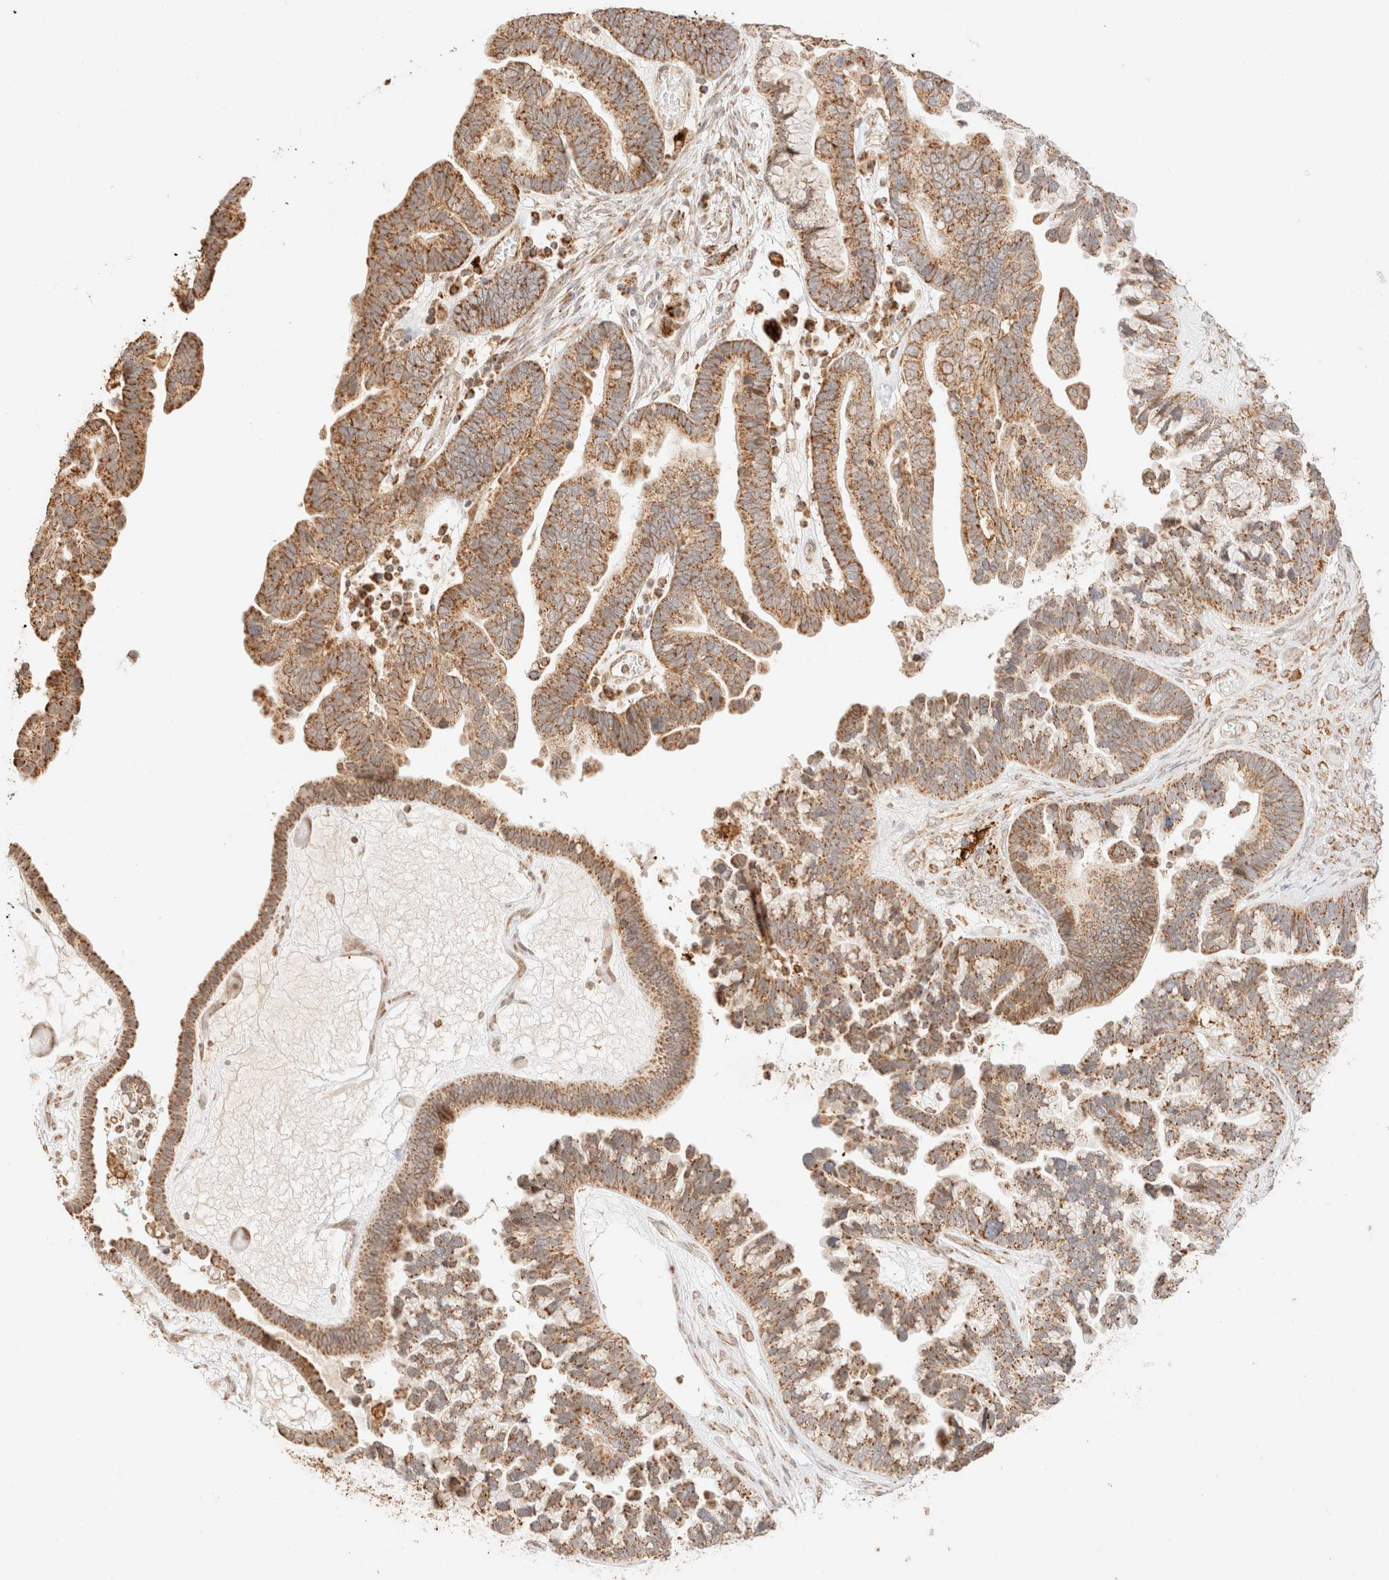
{"staining": {"intensity": "moderate", "quantity": ">75%", "location": "cytoplasmic/membranous"}, "tissue": "ovarian cancer", "cell_type": "Tumor cells", "image_type": "cancer", "snomed": [{"axis": "morphology", "description": "Cystadenocarcinoma, serous, NOS"}, {"axis": "topography", "description": "Ovary"}], "caption": "Immunohistochemistry (DAB) staining of ovarian serous cystadenocarcinoma exhibits moderate cytoplasmic/membranous protein expression in about >75% of tumor cells.", "gene": "TACO1", "patient": {"sex": "female", "age": 56}}